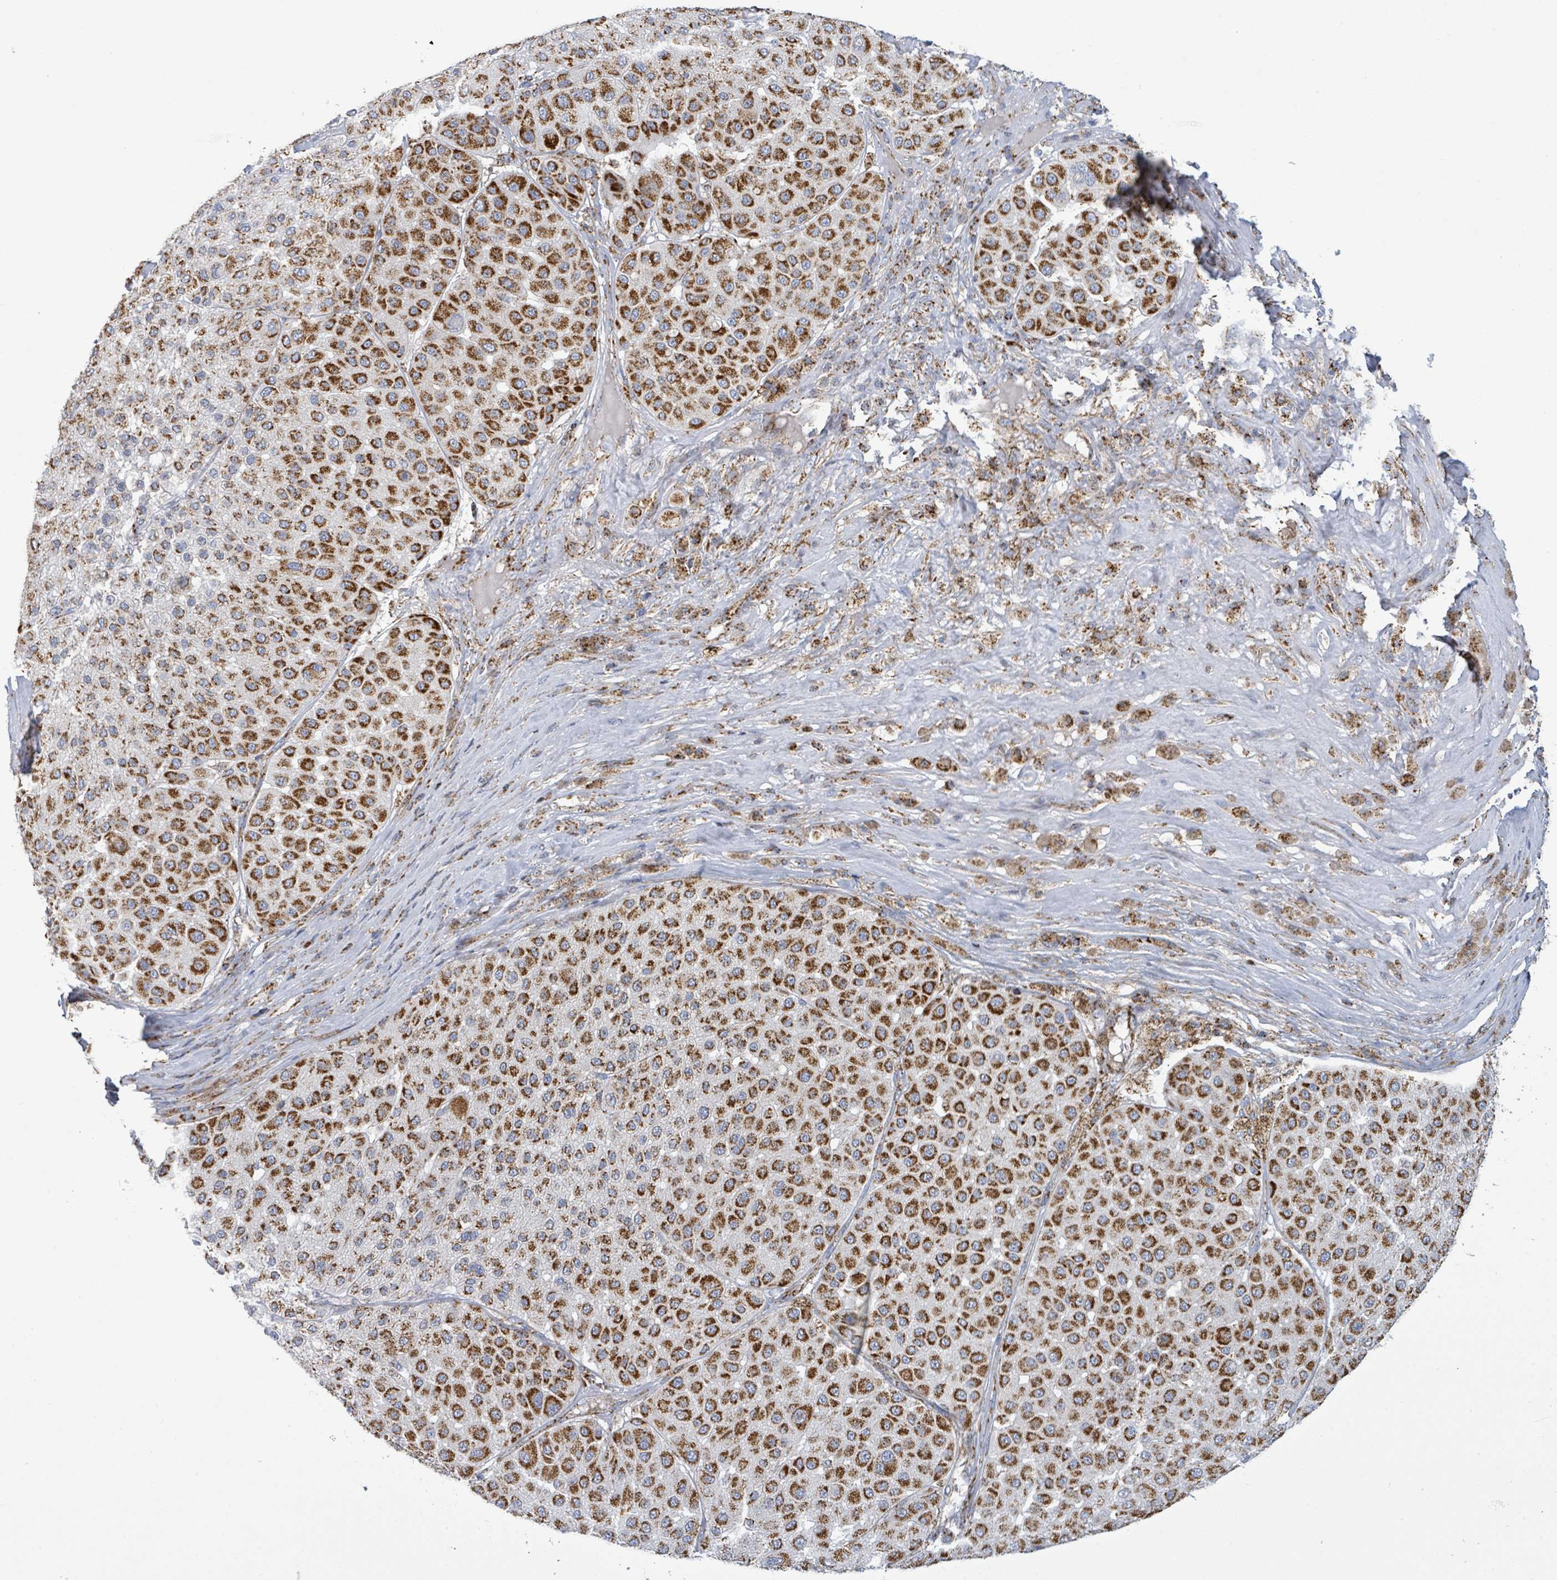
{"staining": {"intensity": "strong", "quantity": ">75%", "location": "cytoplasmic/membranous"}, "tissue": "melanoma", "cell_type": "Tumor cells", "image_type": "cancer", "snomed": [{"axis": "morphology", "description": "Malignant melanoma, Metastatic site"}, {"axis": "topography", "description": "Smooth muscle"}], "caption": "Immunohistochemical staining of human malignant melanoma (metastatic site) shows high levels of strong cytoplasmic/membranous expression in approximately >75% of tumor cells.", "gene": "SUCLG2", "patient": {"sex": "male", "age": 41}}